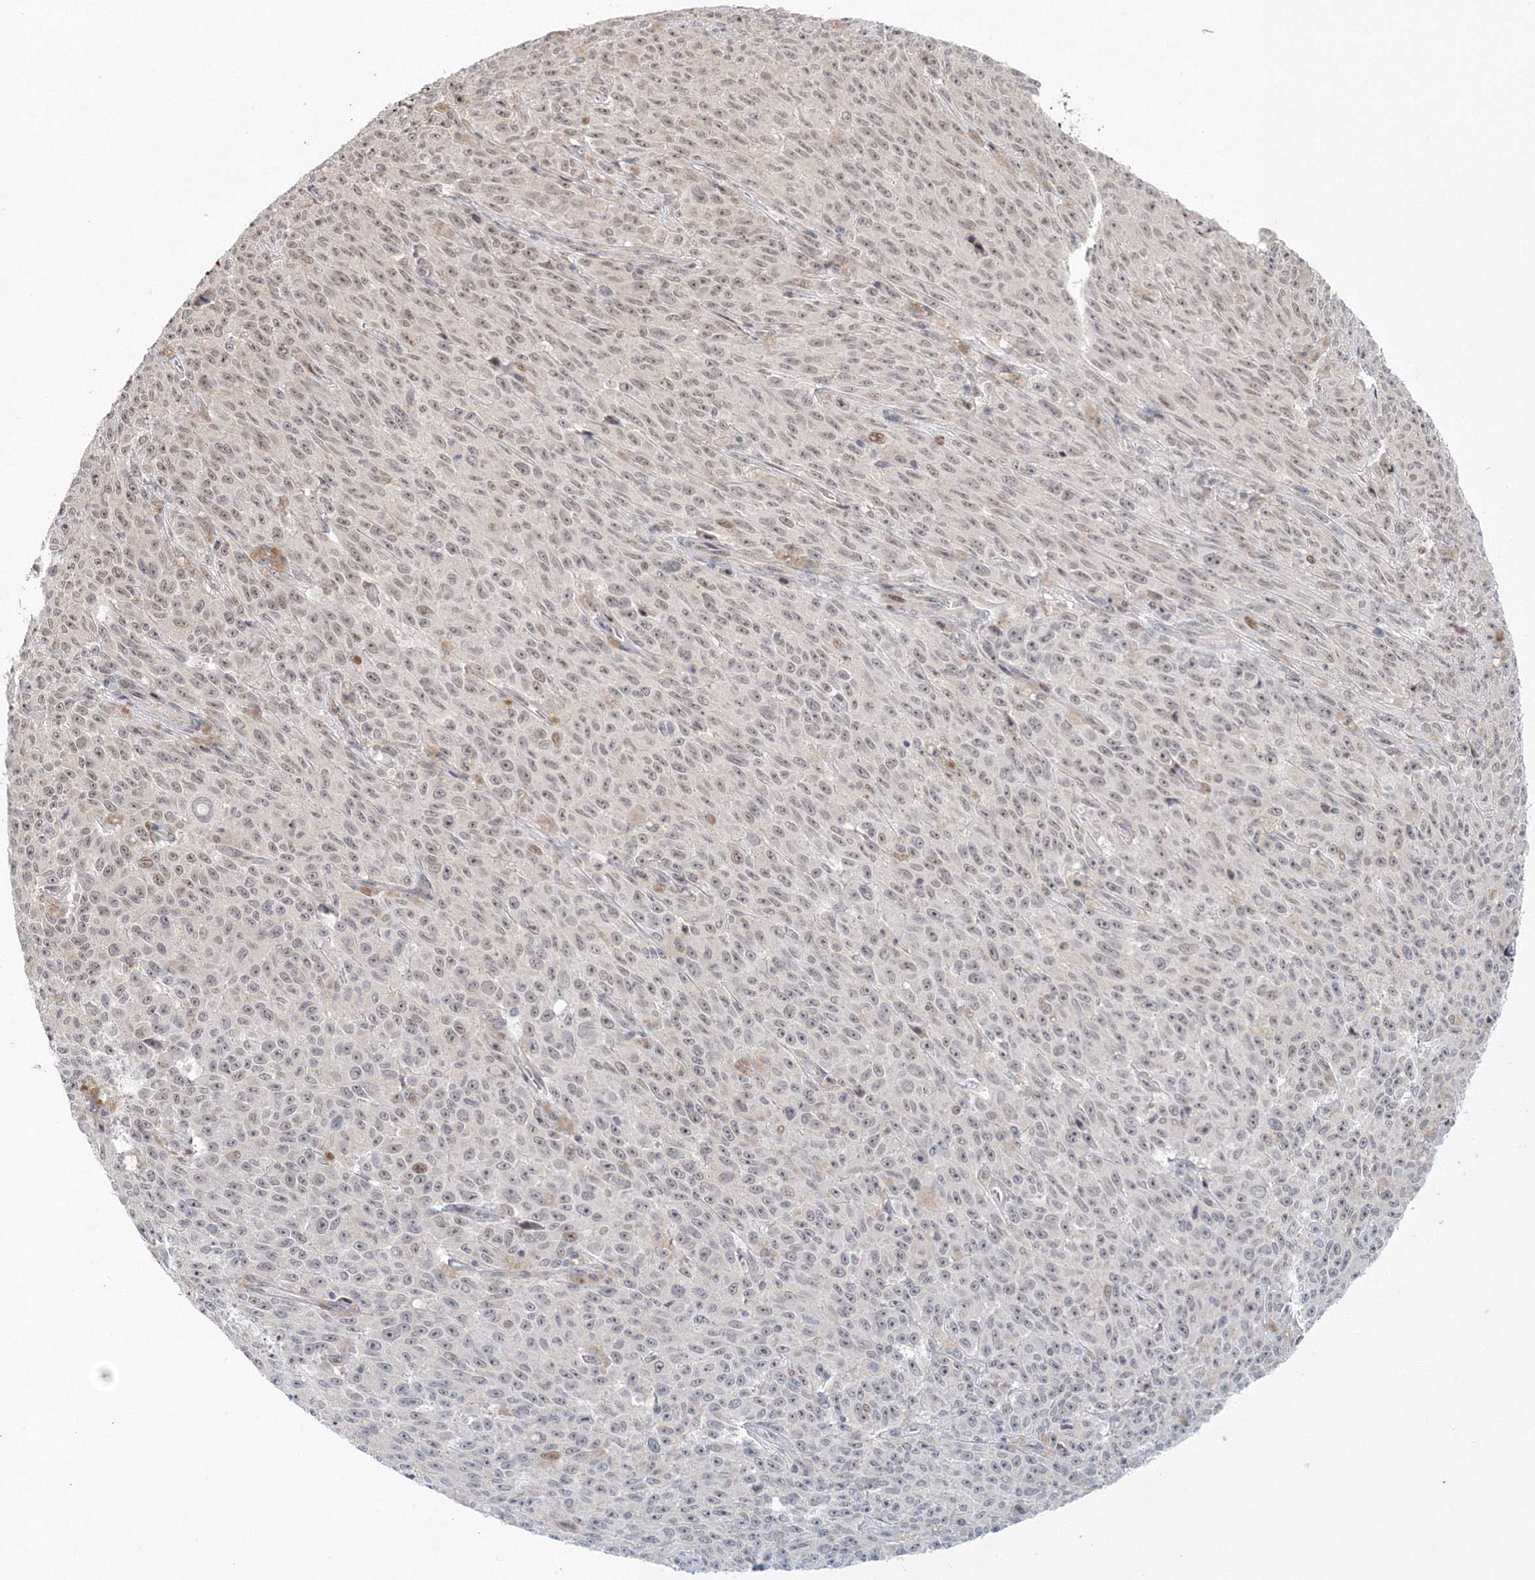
{"staining": {"intensity": "weak", "quantity": "25%-75%", "location": "nuclear"}, "tissue": "melanoma", "cell_type": "Tumor cells", "image_type": "cancer", "snomed": [{"axis": "morphology", "description": "Malignant melanoma, NOS"}, {"axis": "topography", "description": "Skin"}], "caption": "This is an image of immunohistochemistry staining of malignant melanoma, which shows weak staining in the nuclear of tumor cells.", "gene": "NOA1", "patient": {"sex": "female", "age": 82}}